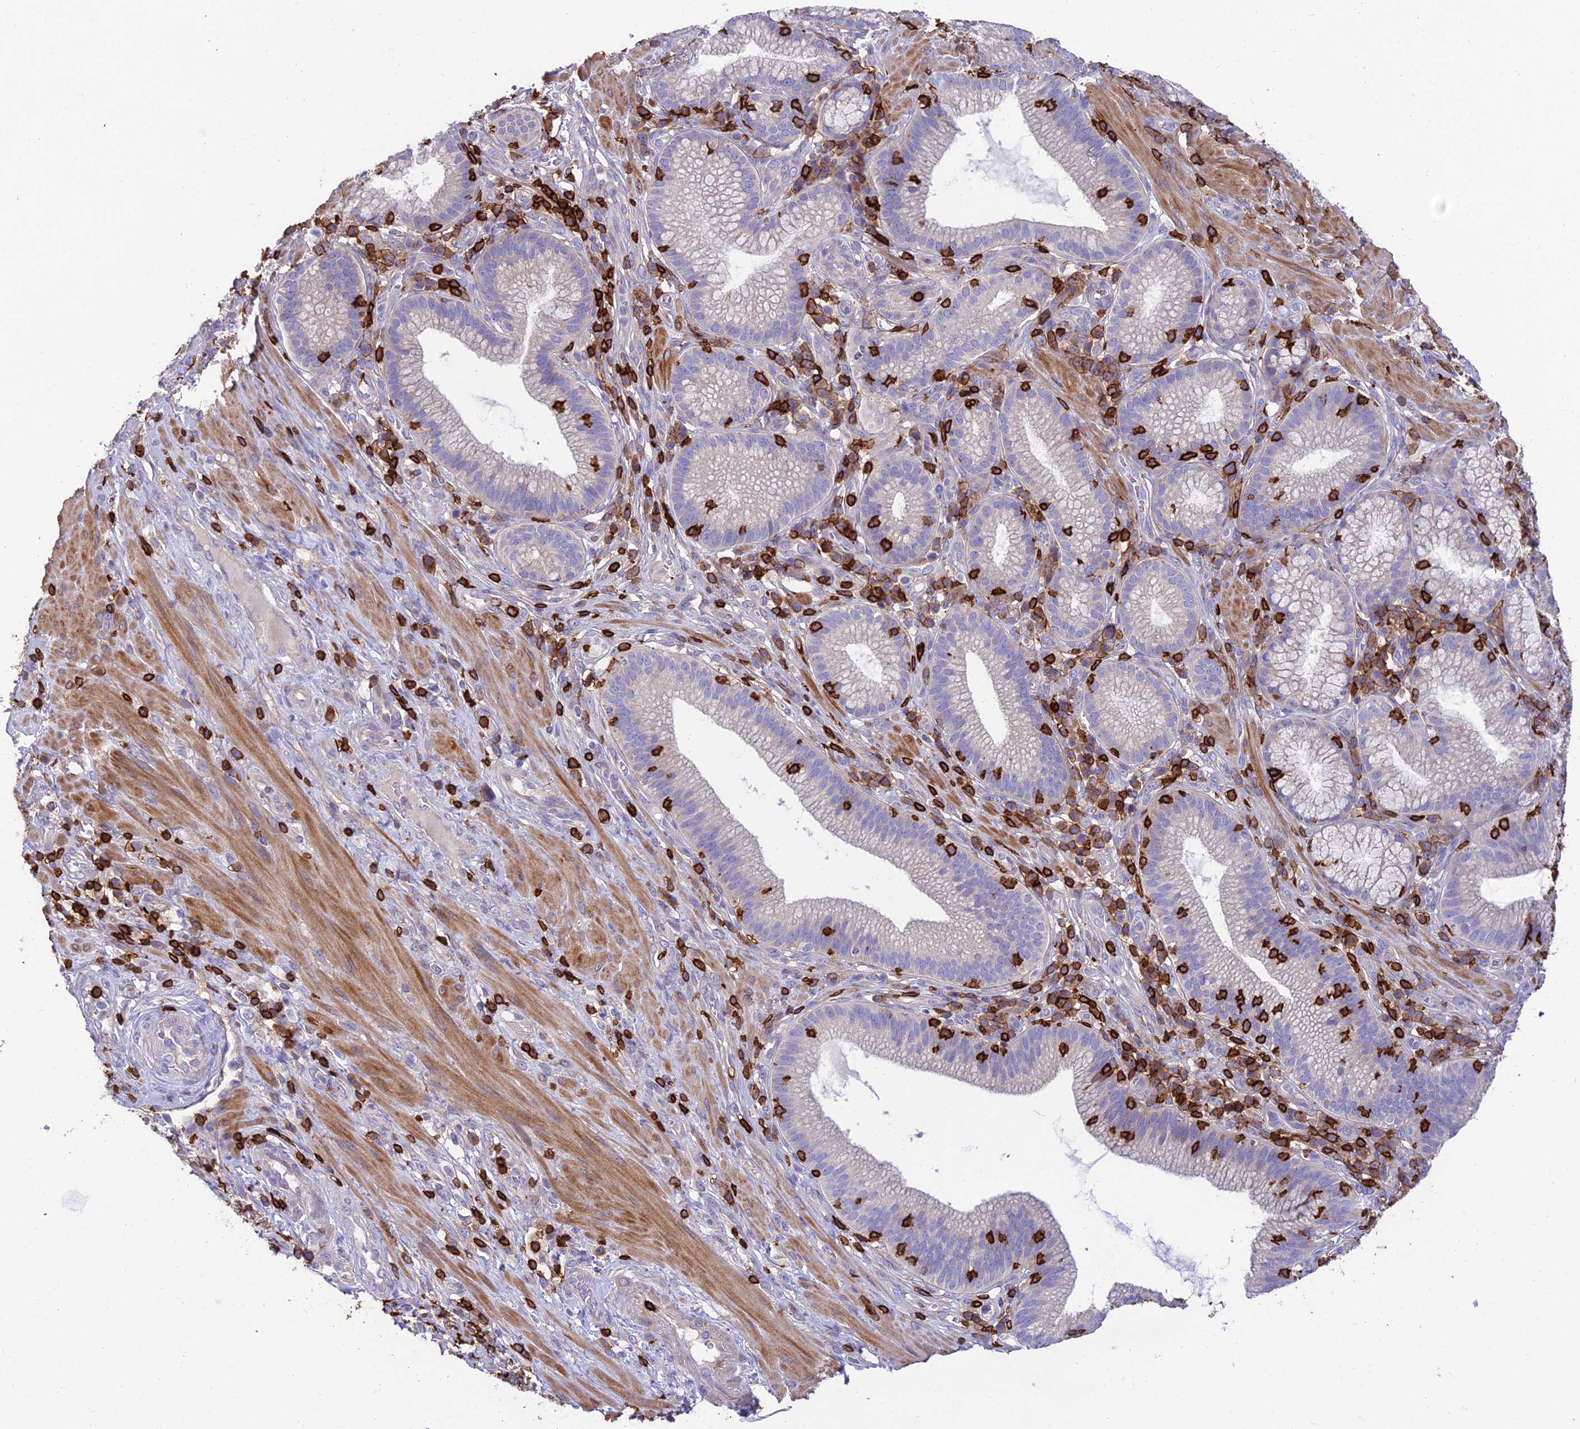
{"staining": {"intensity": "negative", "quantity": "none", "location": "none"}, "tissue": "pancreatic cancer", "cell_type": "Tumor cells", "image_type": "cancer", "snomed": [{"axis": "morphology", "description": "Adenocarcinoma, NOS"}, {"axis": "topography", "description": "Pancreas"}], "caption": "Histopathology image shows no significant protein positivity in tumor cells of pancreatic cancer. Brightfield microscopy of IHC stained with DAB (3,3'-diaminobenzidine) (brown) and hematoxylin (blue), captured at high magnification.", "gene": "PTPRCAP", "patient": {"sex": "male", "age": 72}}